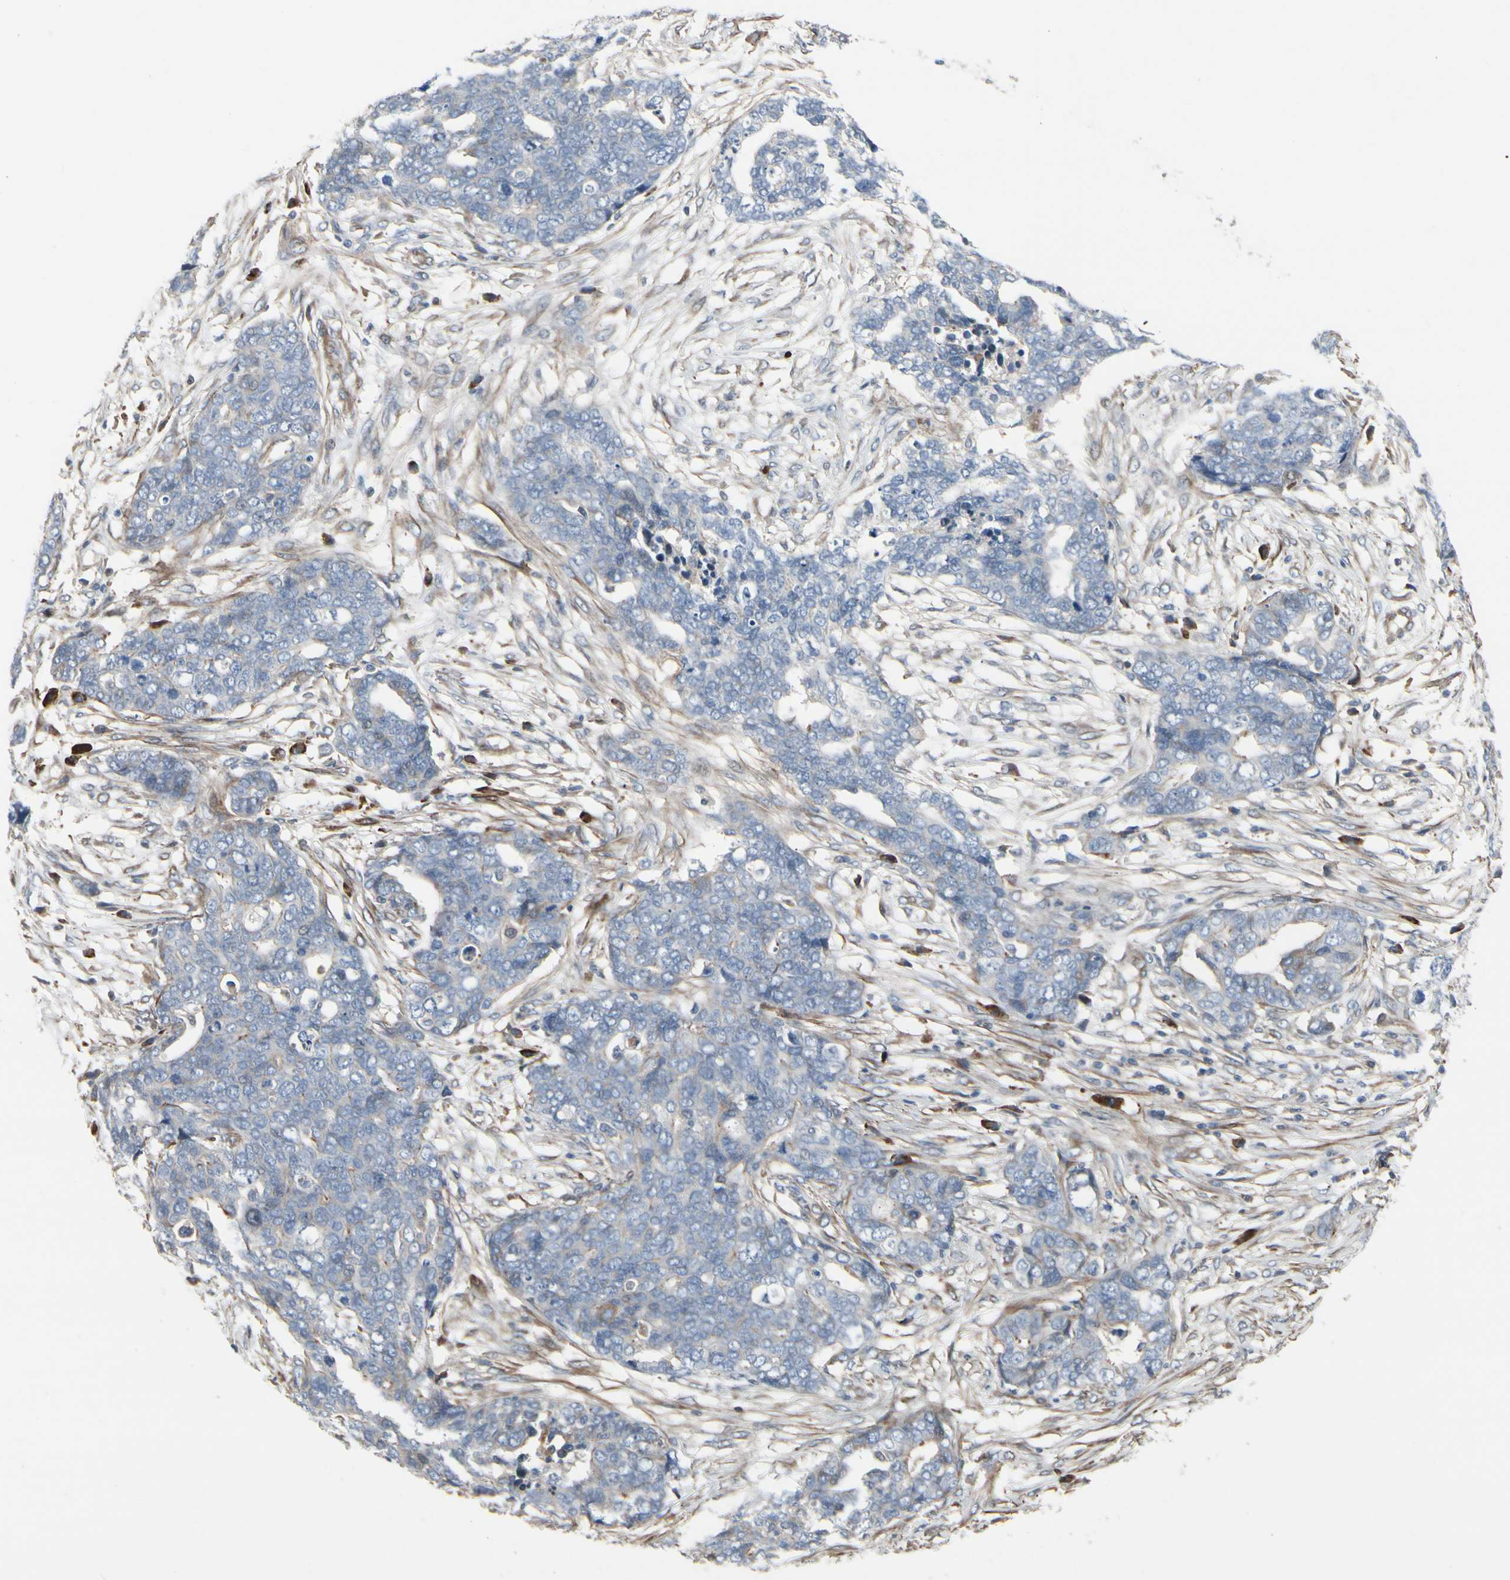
{"staining": {"intensity": "weak", "quantity": "<25%", "location": "cytoplasmic/membranous"}, "tissue": "ovarian cancer", "cell_type": "Tumor cells", "image_type": "cancer", "snomed": [{"axis": "morphology", "description": "Normal tissue, NOS"}, {"axis": "morphology", "description": "Cystadenocarcinoma, serous, NOS"}, {"axis": "topography", "description": "Fallopian tube"}, {"axis": "topography", "description": "Ovary"}], "caption": "This is an immunohistochemistry (IHC) image of ovarian serous cystadenocarcinoma. There is no expression in tumor cells.", "gene": "TPM1", "patient": {"sex": "female", "age": 56}}